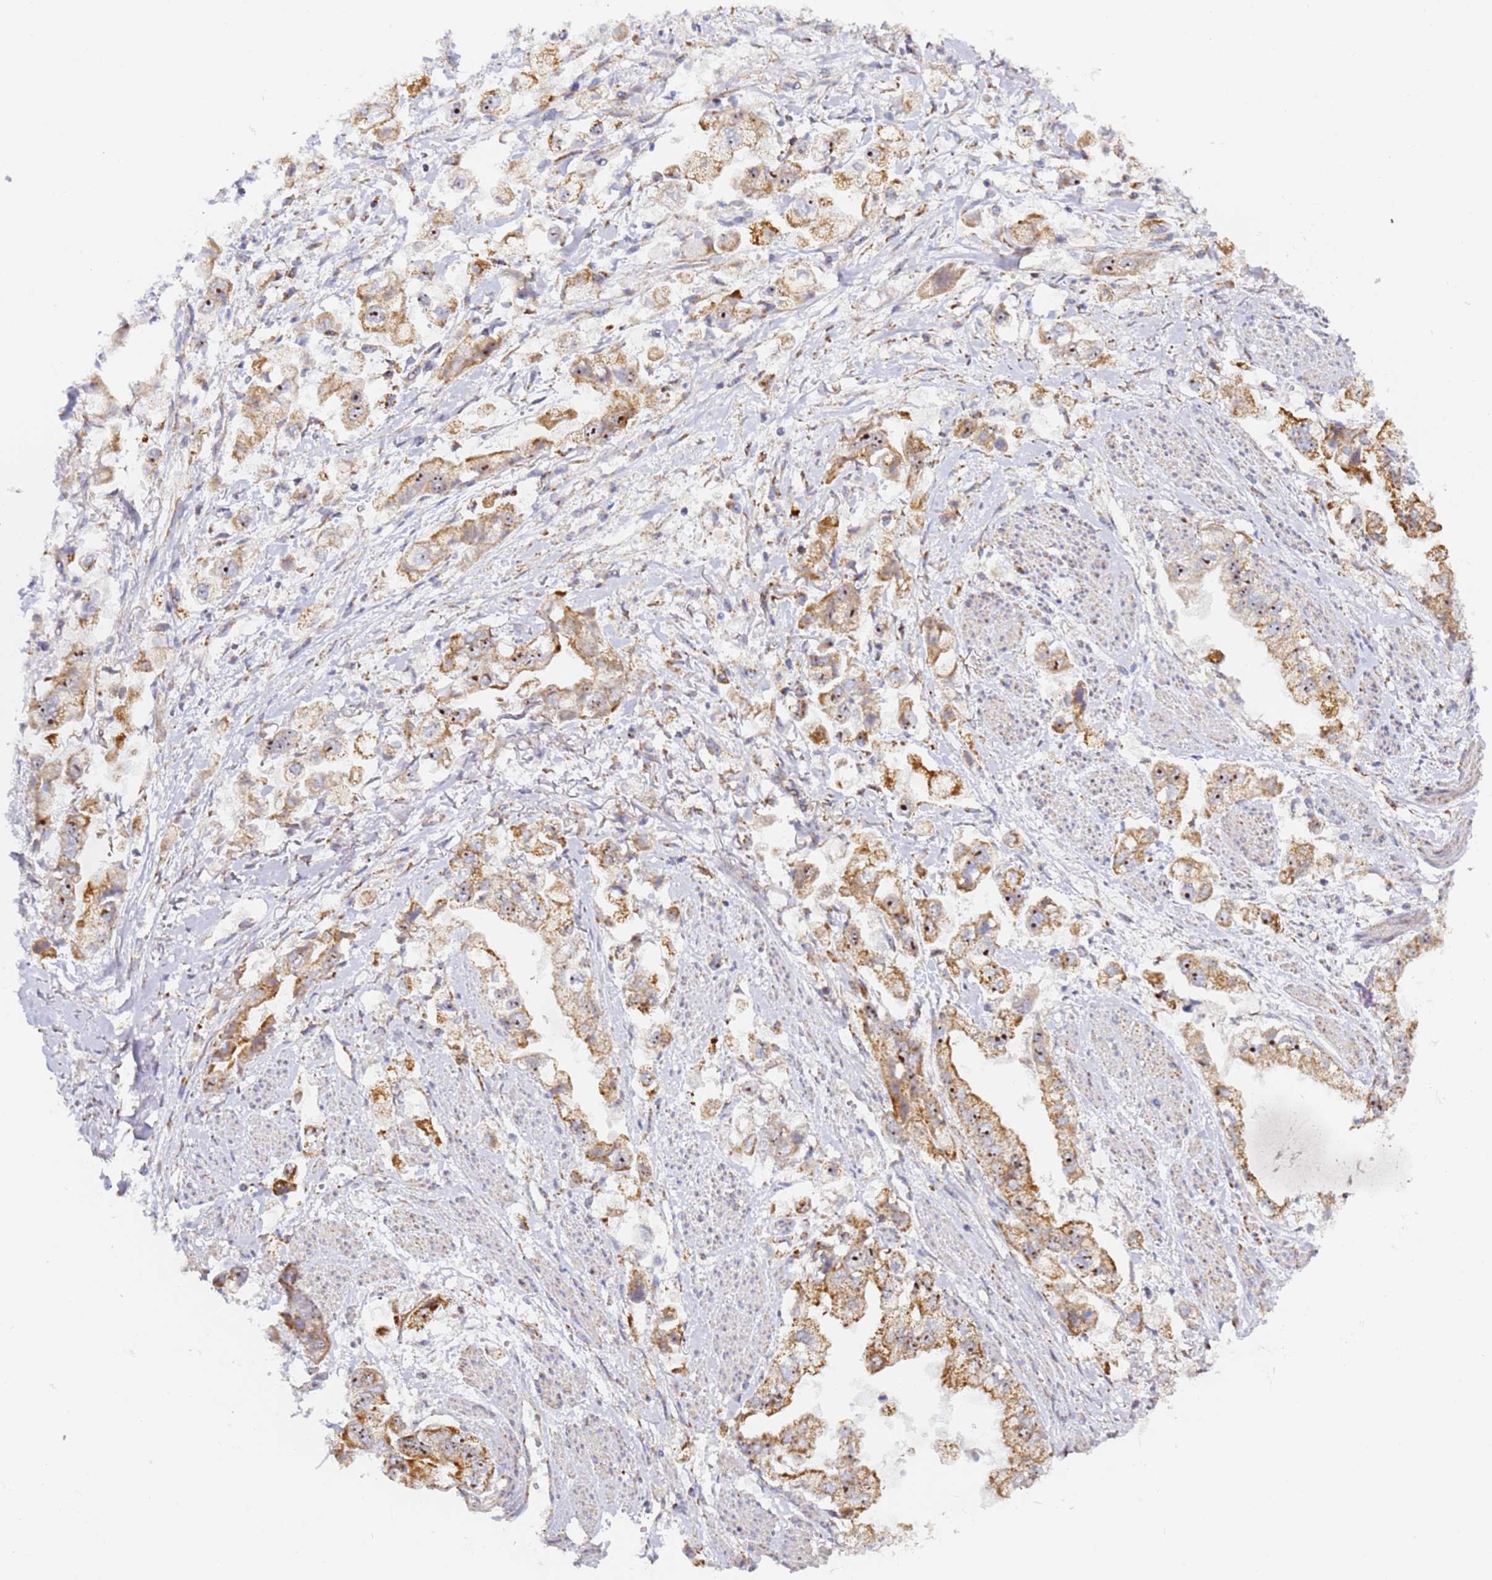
{"staining": {"intensity": "moderate", "quantity": ">75%", "location": "cytoplasmic/membranous,nuclear"}, "tissue": "stomach cancer", "cell_type": "Tumor cells", "image_type": "cancer", "snomed": [{"axis": "morphology", "description": "Adenocarcinoma, NOS"}, {"axis": "topography", "description": "Stomach"}], "caption": "There is medium levels of moderate cytoplasmic/membranous and nuclear positivity in tumor cells of stomach cancer, as demonstrated by immunohistochemical staining (brown color).", "gene": "FRG2C", "patient": {"sex": "male", "age": 62}}